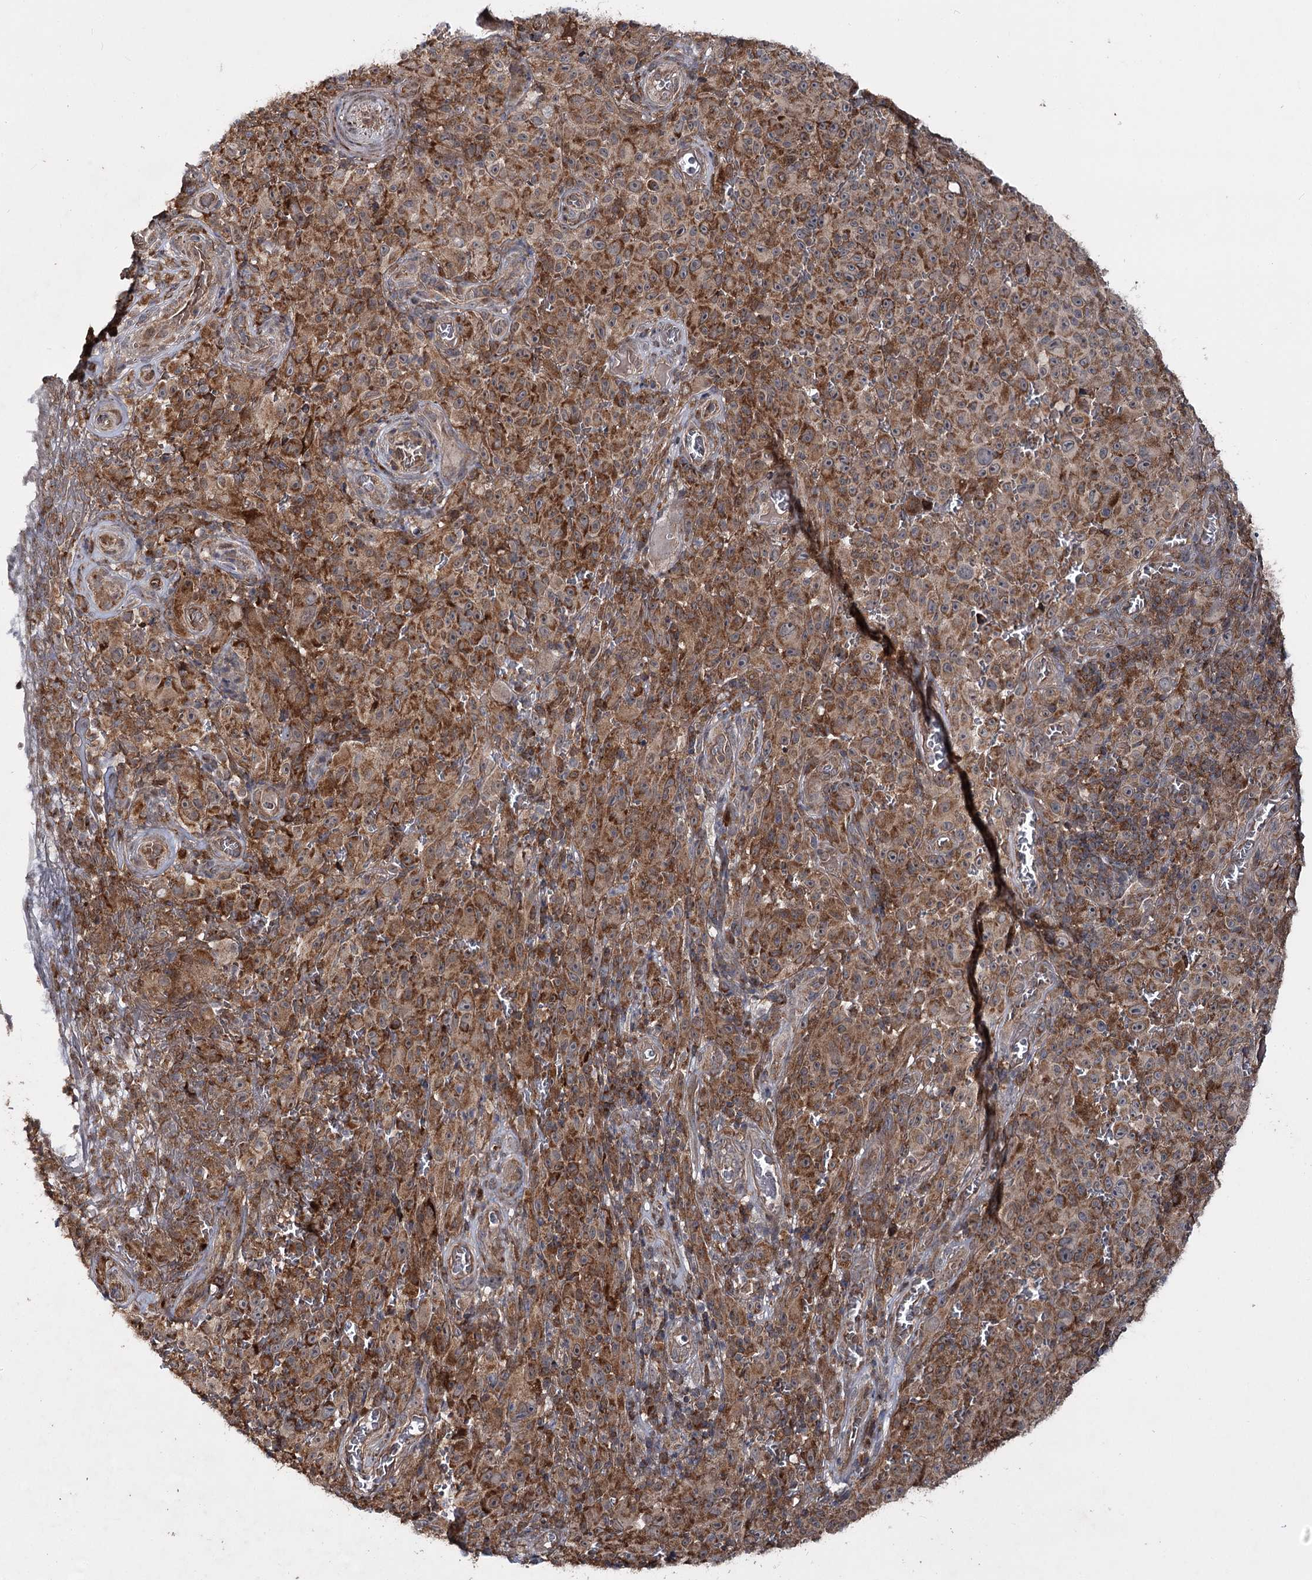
{"staining": {"intensity": "moderate", "quantity": ">75%", "location": "cytoplasmic/membranous"}, "tissue": "melanoma", "cell_type": "Tumor cells", "image_type": "cancer", "snomed": [{"axis": "morphology", "description": "Malignant melanoma, NOS"}, {"axis": "topography", "description": "Skin"}], "caption": "Immunohistochemistry (IHC) image of neoplastic tissue: human malignant melanoma stained using immunohistochemistry (IHC) reveals medium levels of moderate protein expression localized specifically in the cytoplasmic/membranous of tumor cells, appearing as a cytoplasmic/membranous brown color.", "gene": "MINDY3", "patient": {"sex": "female", "age": 82}}